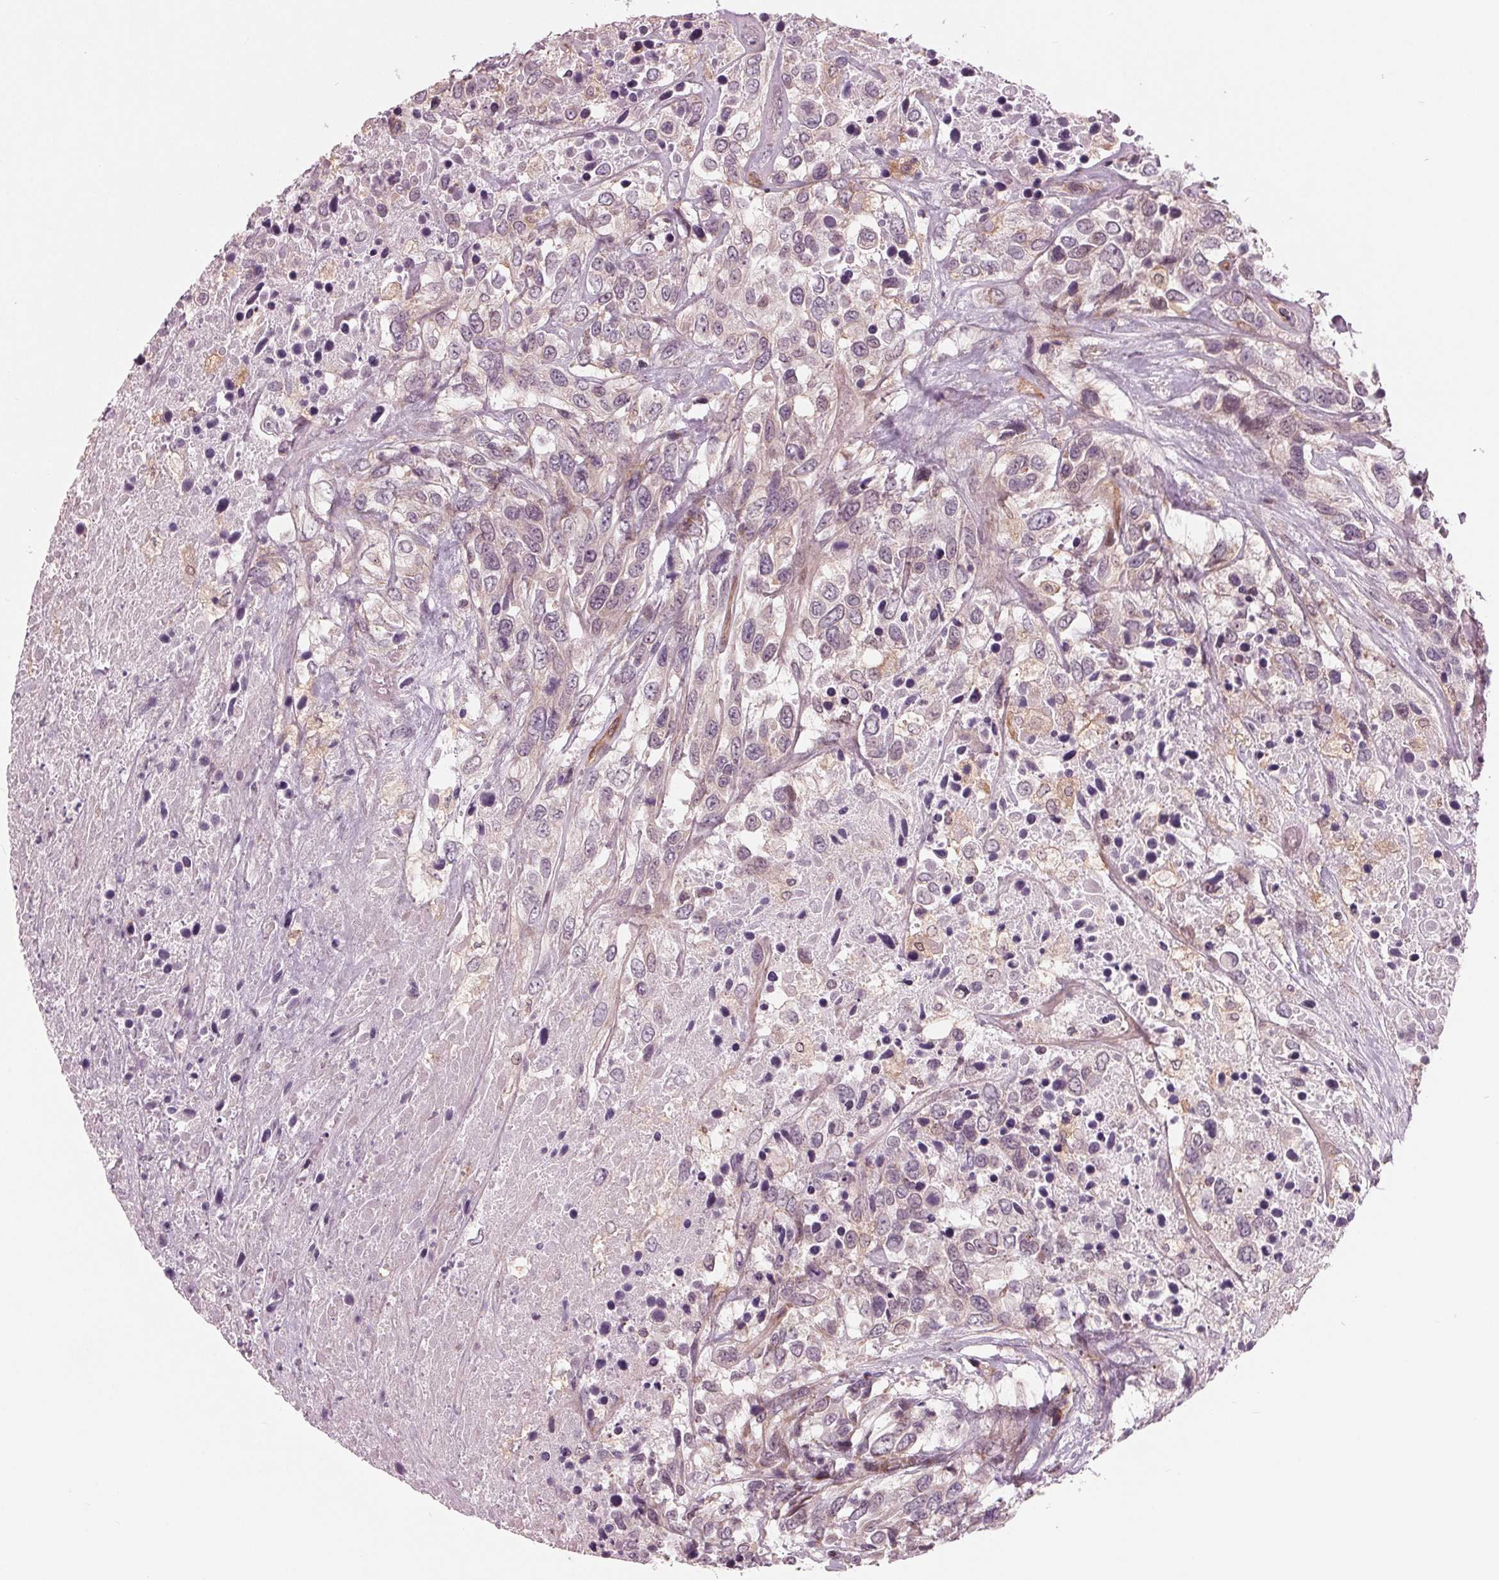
{"staining": {"intensity": "negative", "quantity": "none", "location": "none"}, "tissue": "urothelial cancer", "cell_type": "Tumor cells", "image_type": "cancer", "snomed": [{"axis": "morphology", "description": "Urothelial carcinoma, High grade"}, {"axis": "topography", "description": "Urinary bladder"}], "caption": "High power microscopy micrograph of an IHC image of urothelial cancer, revealing no significant expression in tumor cells.", "gene": "TXNIP", "patient": {"sex": "female", "age": 70}}